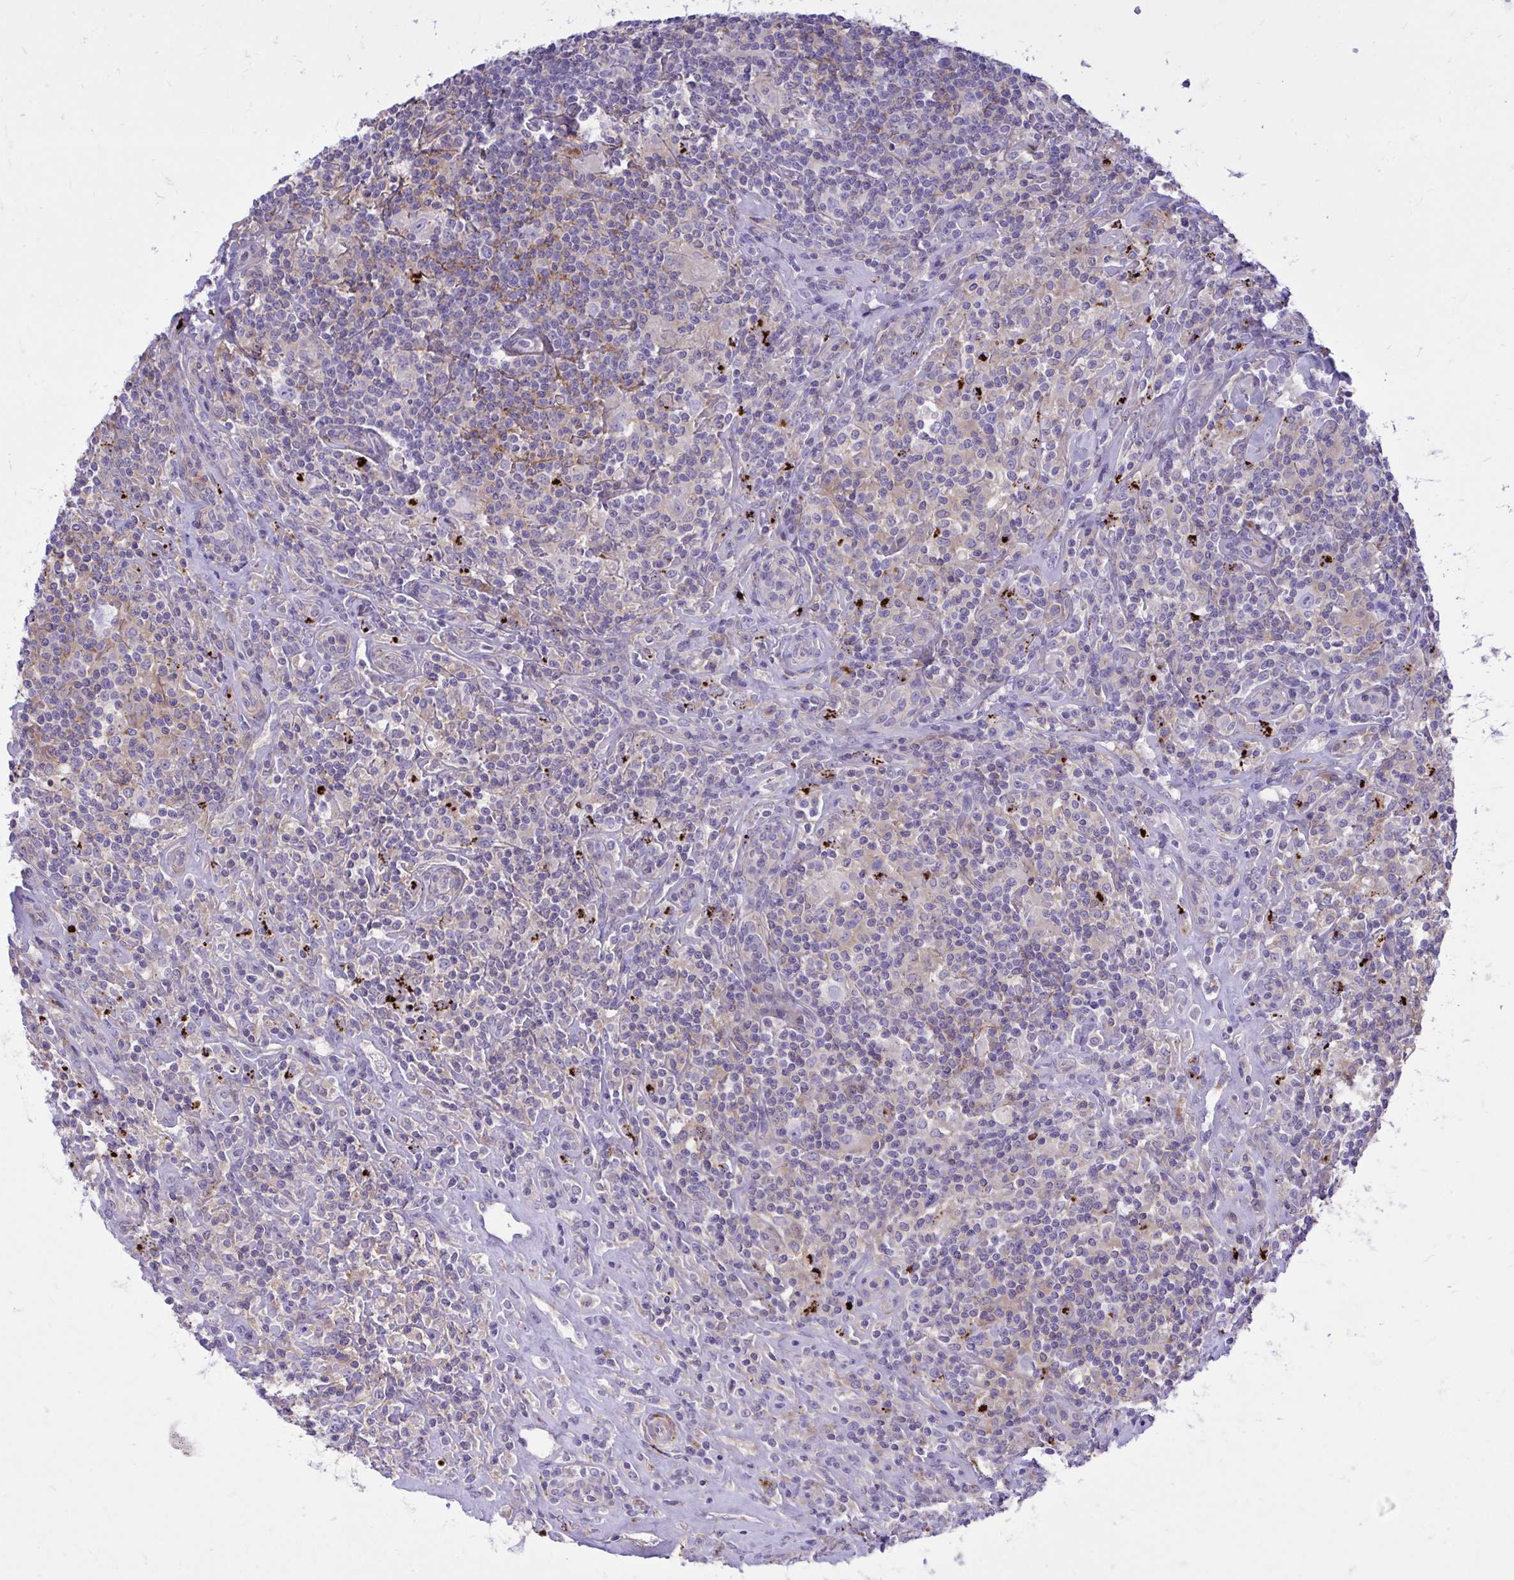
{"staining": {"intensity": "negative", "quantity": "none", "location": "none"}, "tissue": "lymphoma", "cell_type": "Tumor cells", "image_type": "cancer", "snomed": [{"axis": "morphology", "description": "Hodgkin's disease, NOS"}, {"axis": "morphology", "description": "Hodgkin's lymphoma, nodular sclerosis"}, {"axis": "topography", "description": "Lymph node"}], "caption": "This image is of Hodgkin's lymphoma, nodular sclerosis stained with immunohistochemistry (IHC) to label a protein in brown with the nuclei are counter-stained blue. There is no expression in tumor cells.", "gene": "TP53I11", "patient": {"sex": "female", "age": 10}}